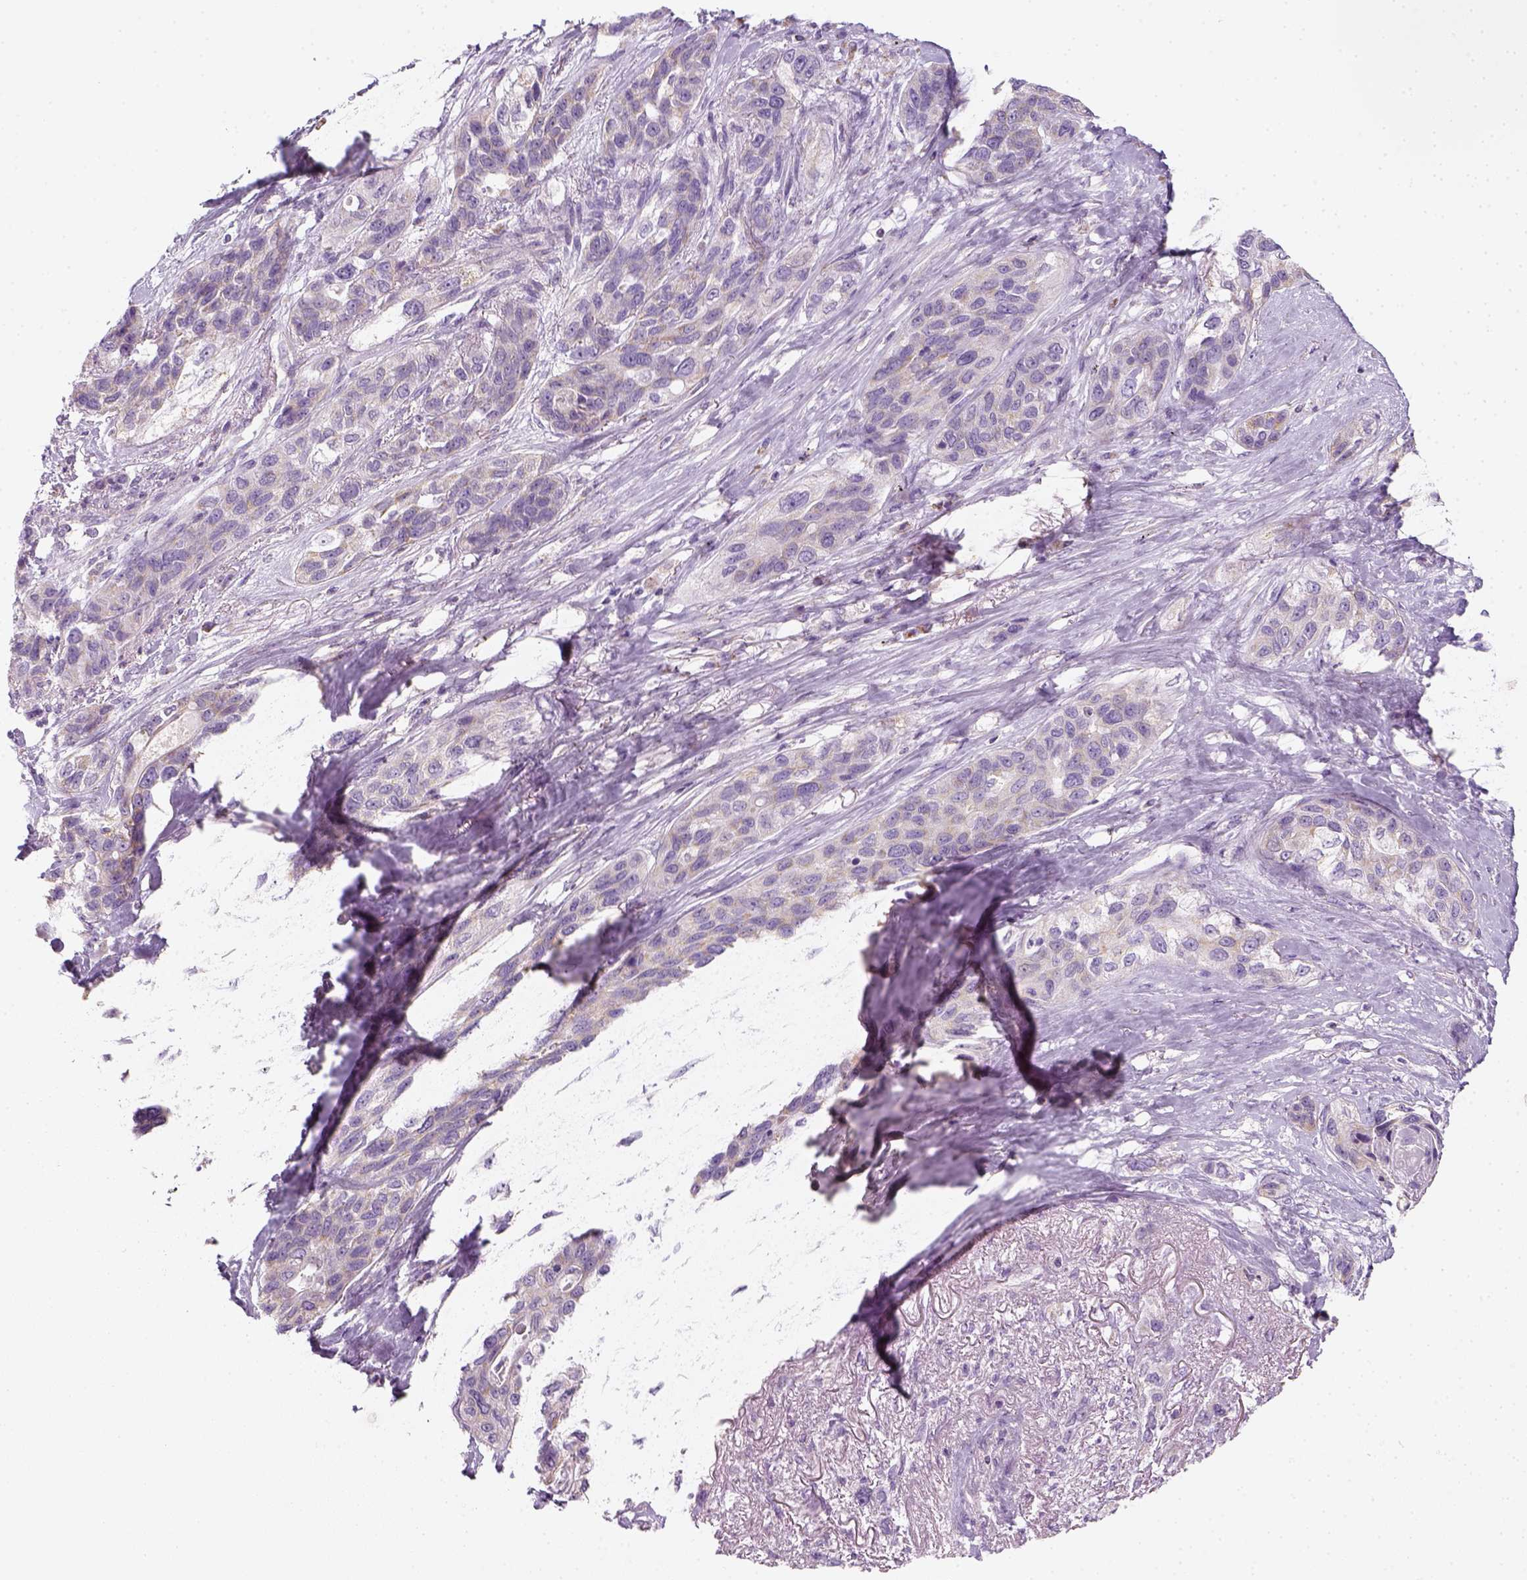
{"staining": {"intensity": "negative", "quantity": "none", "location": "none"}, "tissue": "lung cancer", "cell_type": "Tumor cells", "image_type": "cancer", "snomed": [{"axis": "morphology", "description": "Squamous cell carcinoma, NOS"}, {"axis": "topography", "description": "Lung"}], "caption": "IHC of human squamous cell carcinoma (lung) exhibits no staining in tumor cells.", "gene": "AWAT2", "patient": {"sex": "female", "age": 70}}